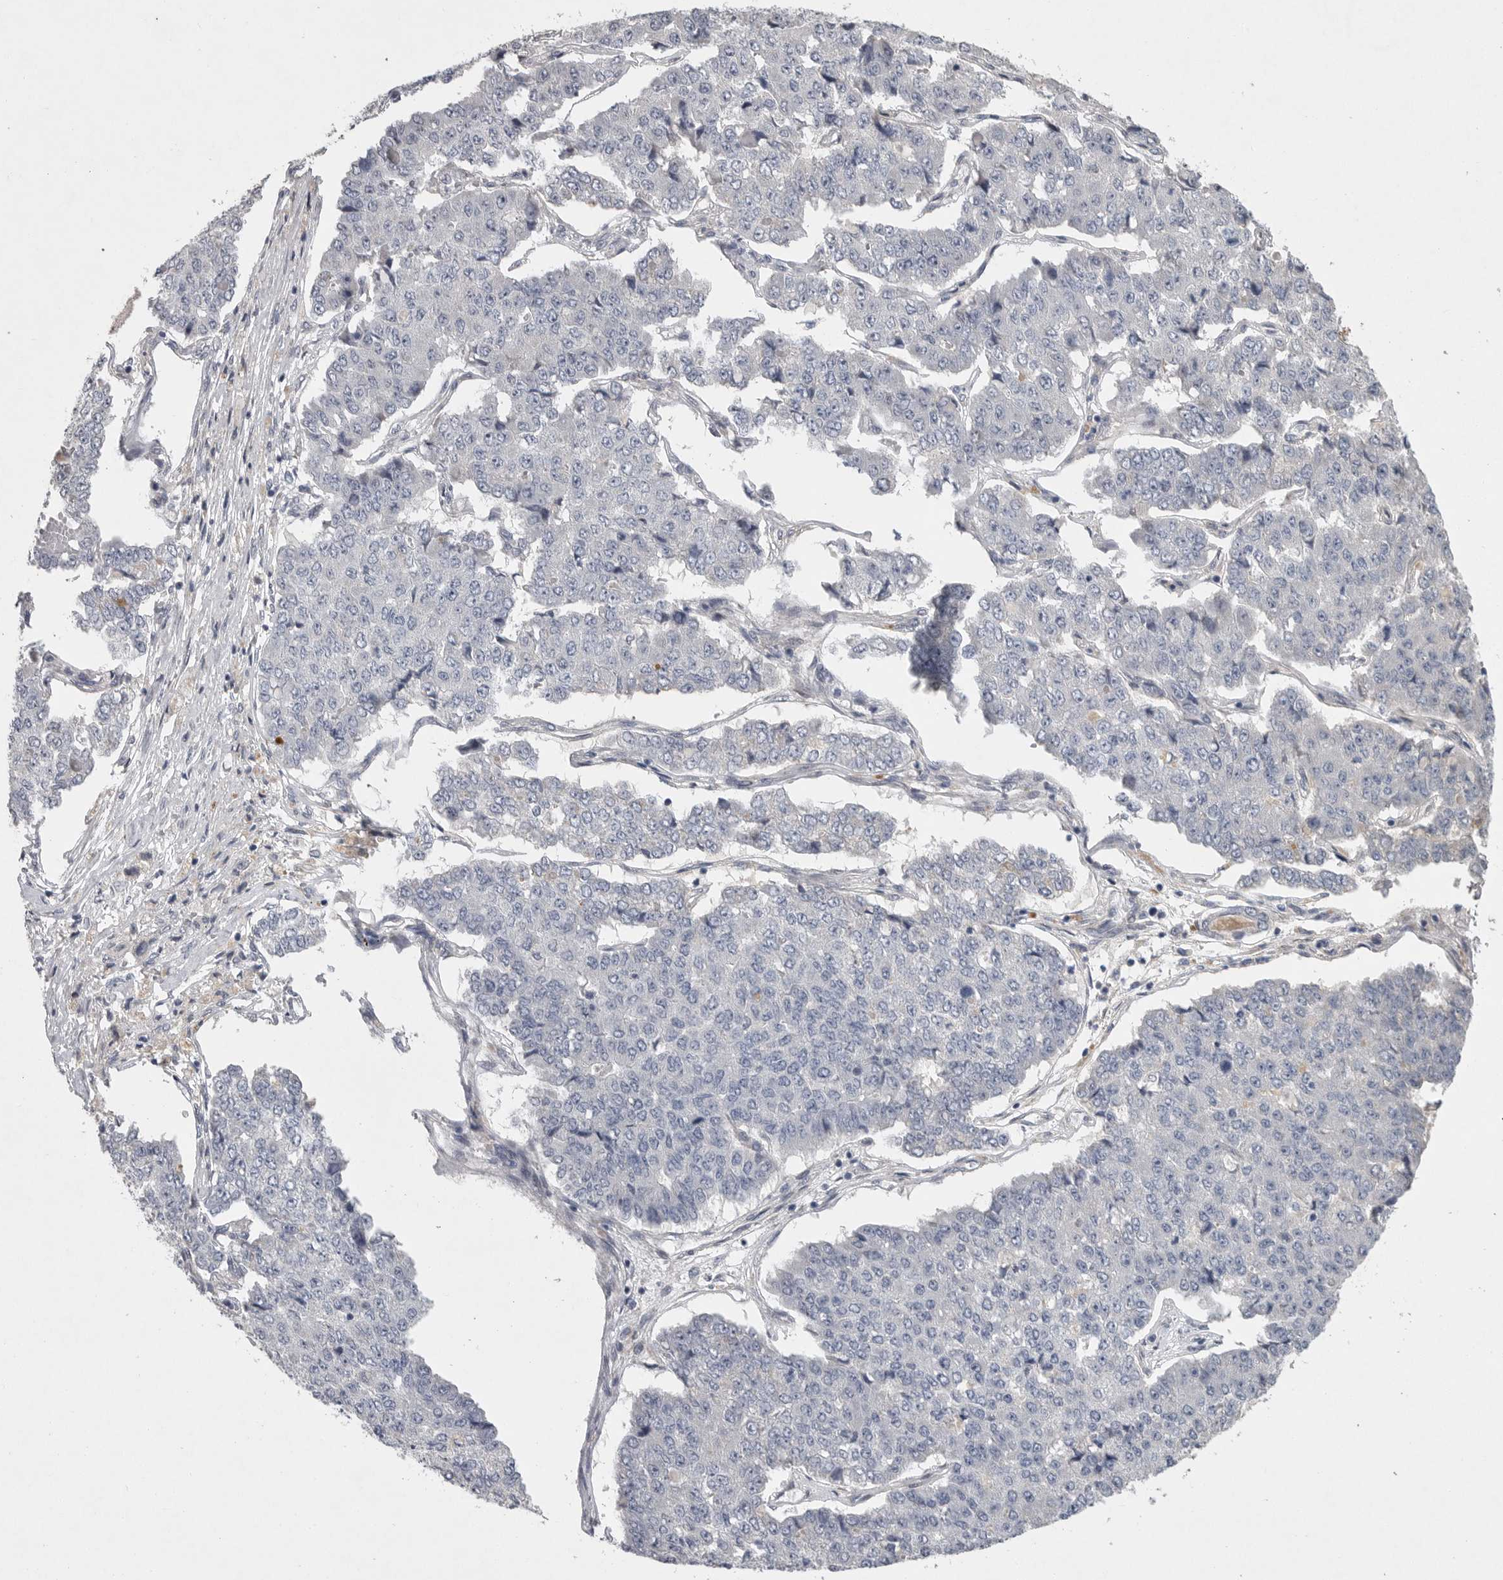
{"staining": {"intensity": "negative", "quantity": "none", "location": "none"}, "tissue": "pancreatic cancer", "cell_type": "Tumor cells", "image_type": "cancer", "snomed": [{"axis": "morphology", "description": "Adenocarcinoma, NOS"}, {"axis": "topography", "description": "Pancreas"}], "caption": "Immunohistochemistry of pancreatic adenocarcinoma shows no staining in tumor cells. (DAB immunohistochemistry (IHC), high magnification).", "gene": "CRP", "patient": {"sex": "male", "age": 50}}